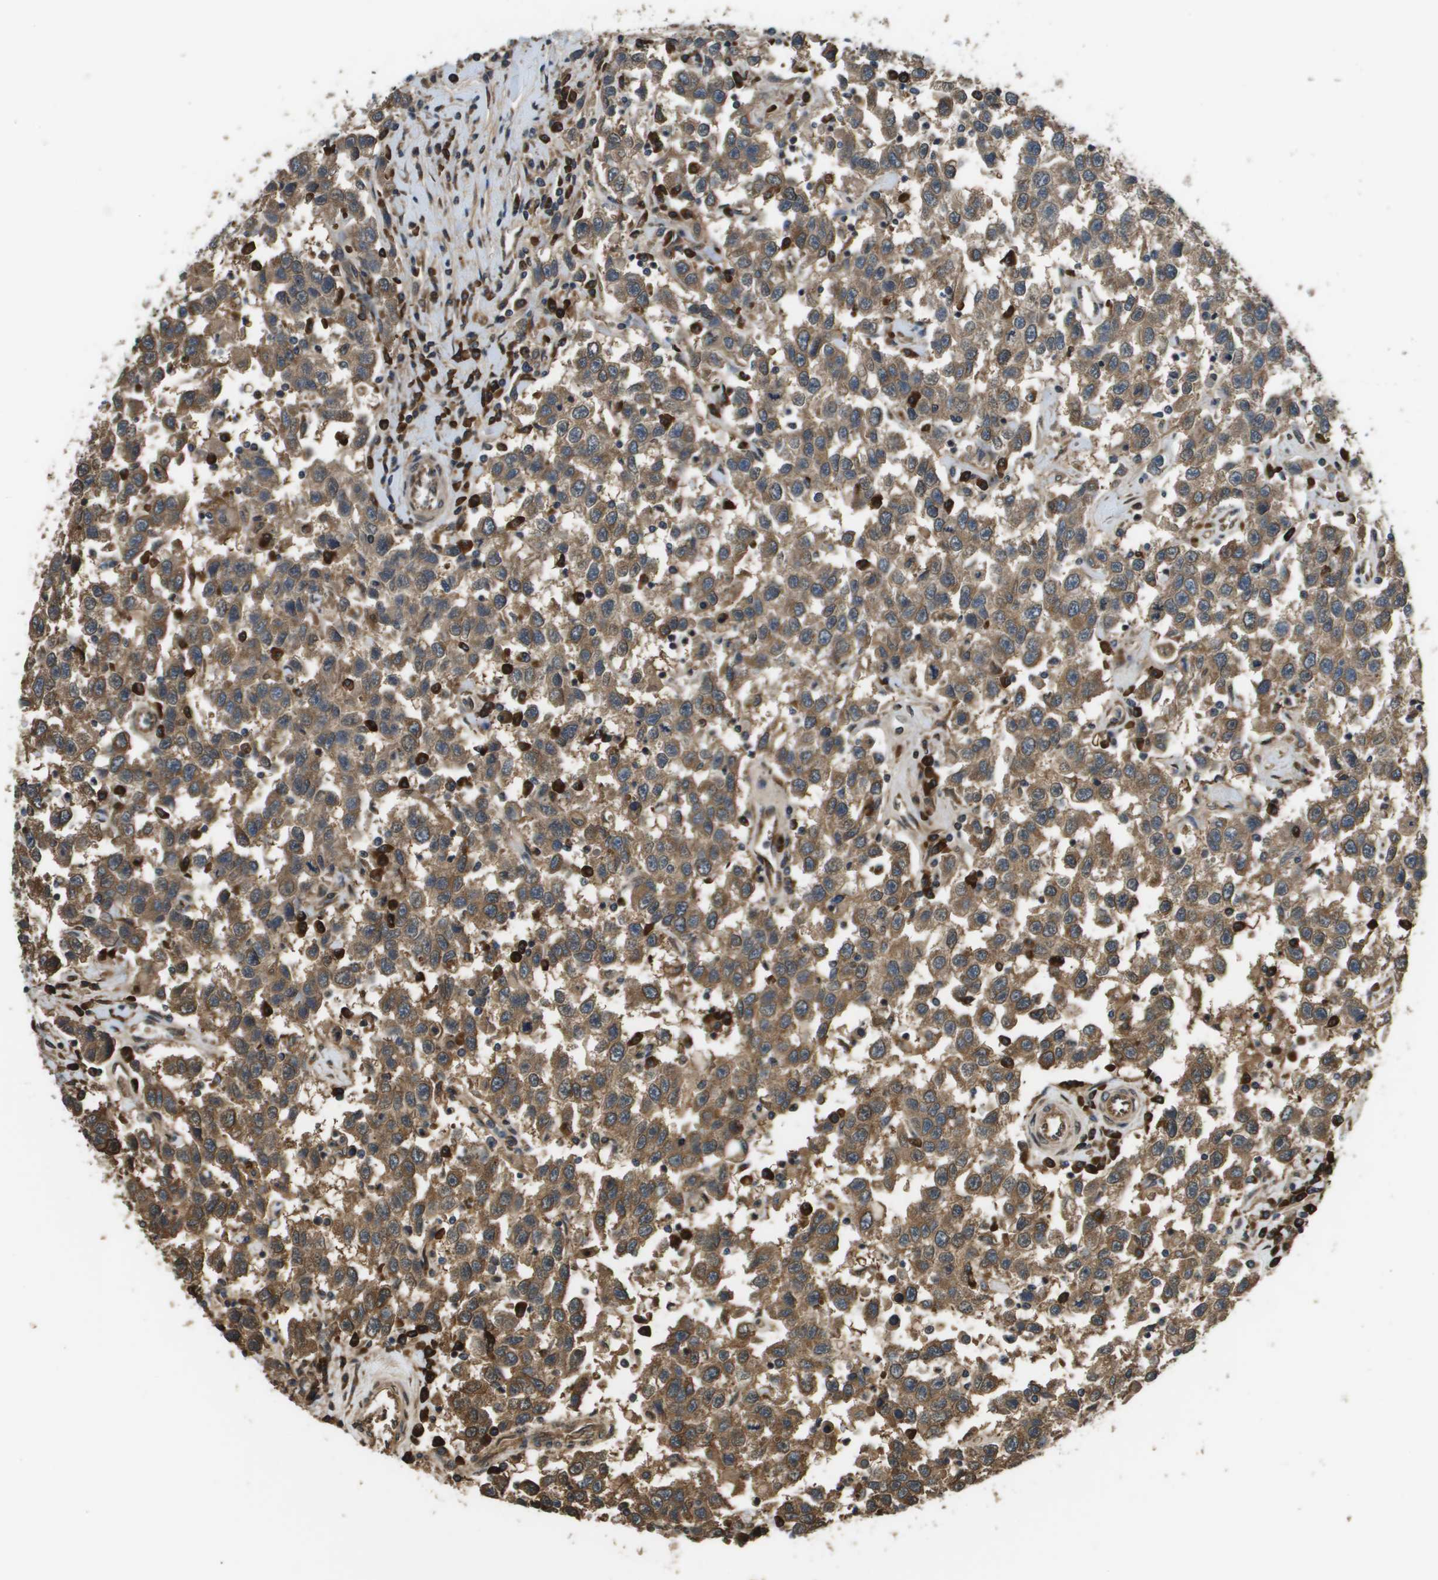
{"staining": {"intensity": "moderate", "quantity": ">75%", "location": "cytoplasmic/membranous"}, "tissue": "testis cancer", "cell_type": "Tumor cells", "image_type": "cancer", "snomed": [{"axis": "morphology", "description": "Seminoma, NOS"}, {"axis": "topography", "description": "Testis"}], "caption": "About >75% of tumor cells in human testis seminoma reveal moderate cytoplasmic/membranous protein positivity as visualized by brown immunohistochemical staining.", "gene": "SEC62", "patient": {"sex": "male", "age": 41}}